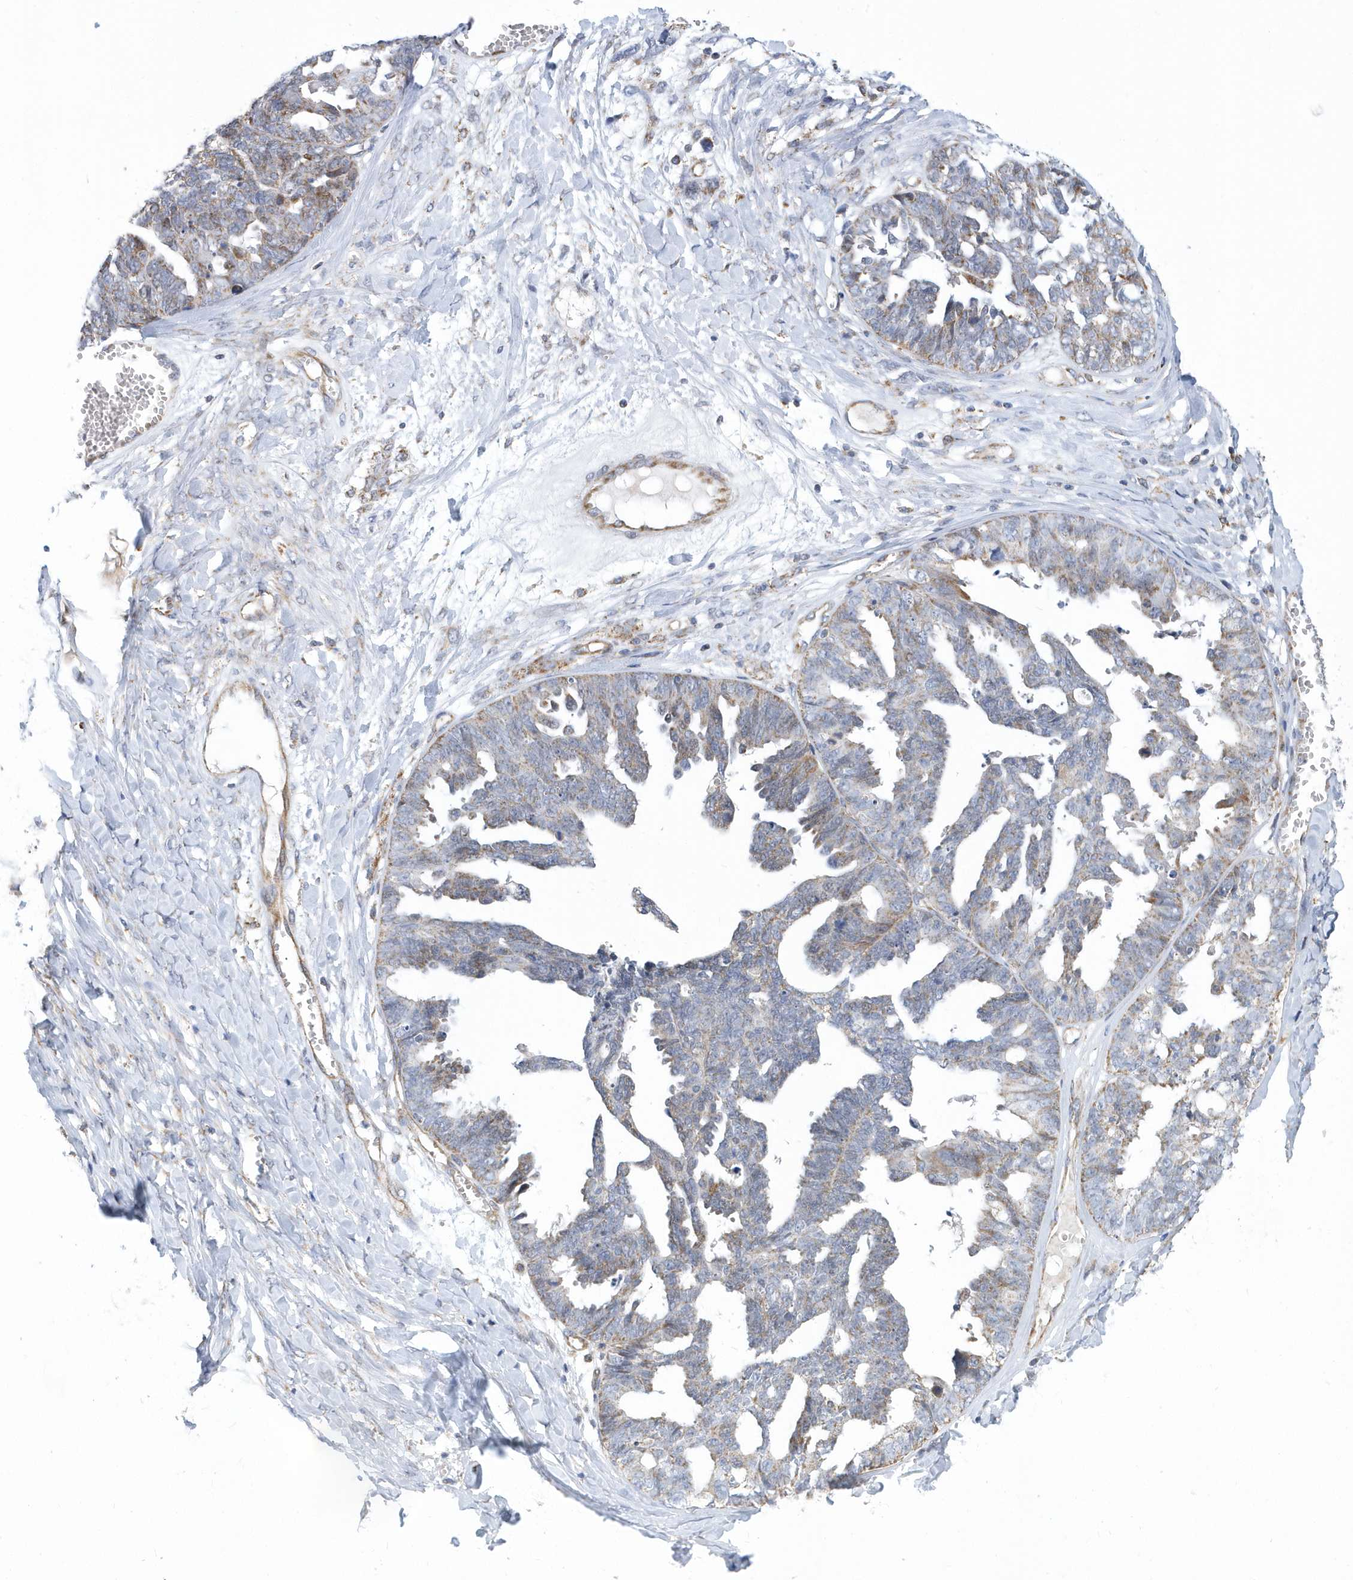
{"staining": {"intensity": "moderate", "quantity": "<25%", "location": "cytoplasmic/membranous"}, "tissue": "ovarian cancer", "cell_type": "Tumor cells", "image_type": "cancer", "snomed": [{"axis": "morphology", "description": "Cystadenocarcinoma, serous, NOS"}, {"axis": "topography", "description": "Ovary"}], "caption": "The immunohistochemical stain labels moderate cytoplasmic/membranous expression in tumor cells of ovarian cancer tissue.", "gene": "VWA5B2", "patient": {"sex": "female", "age": 79}}